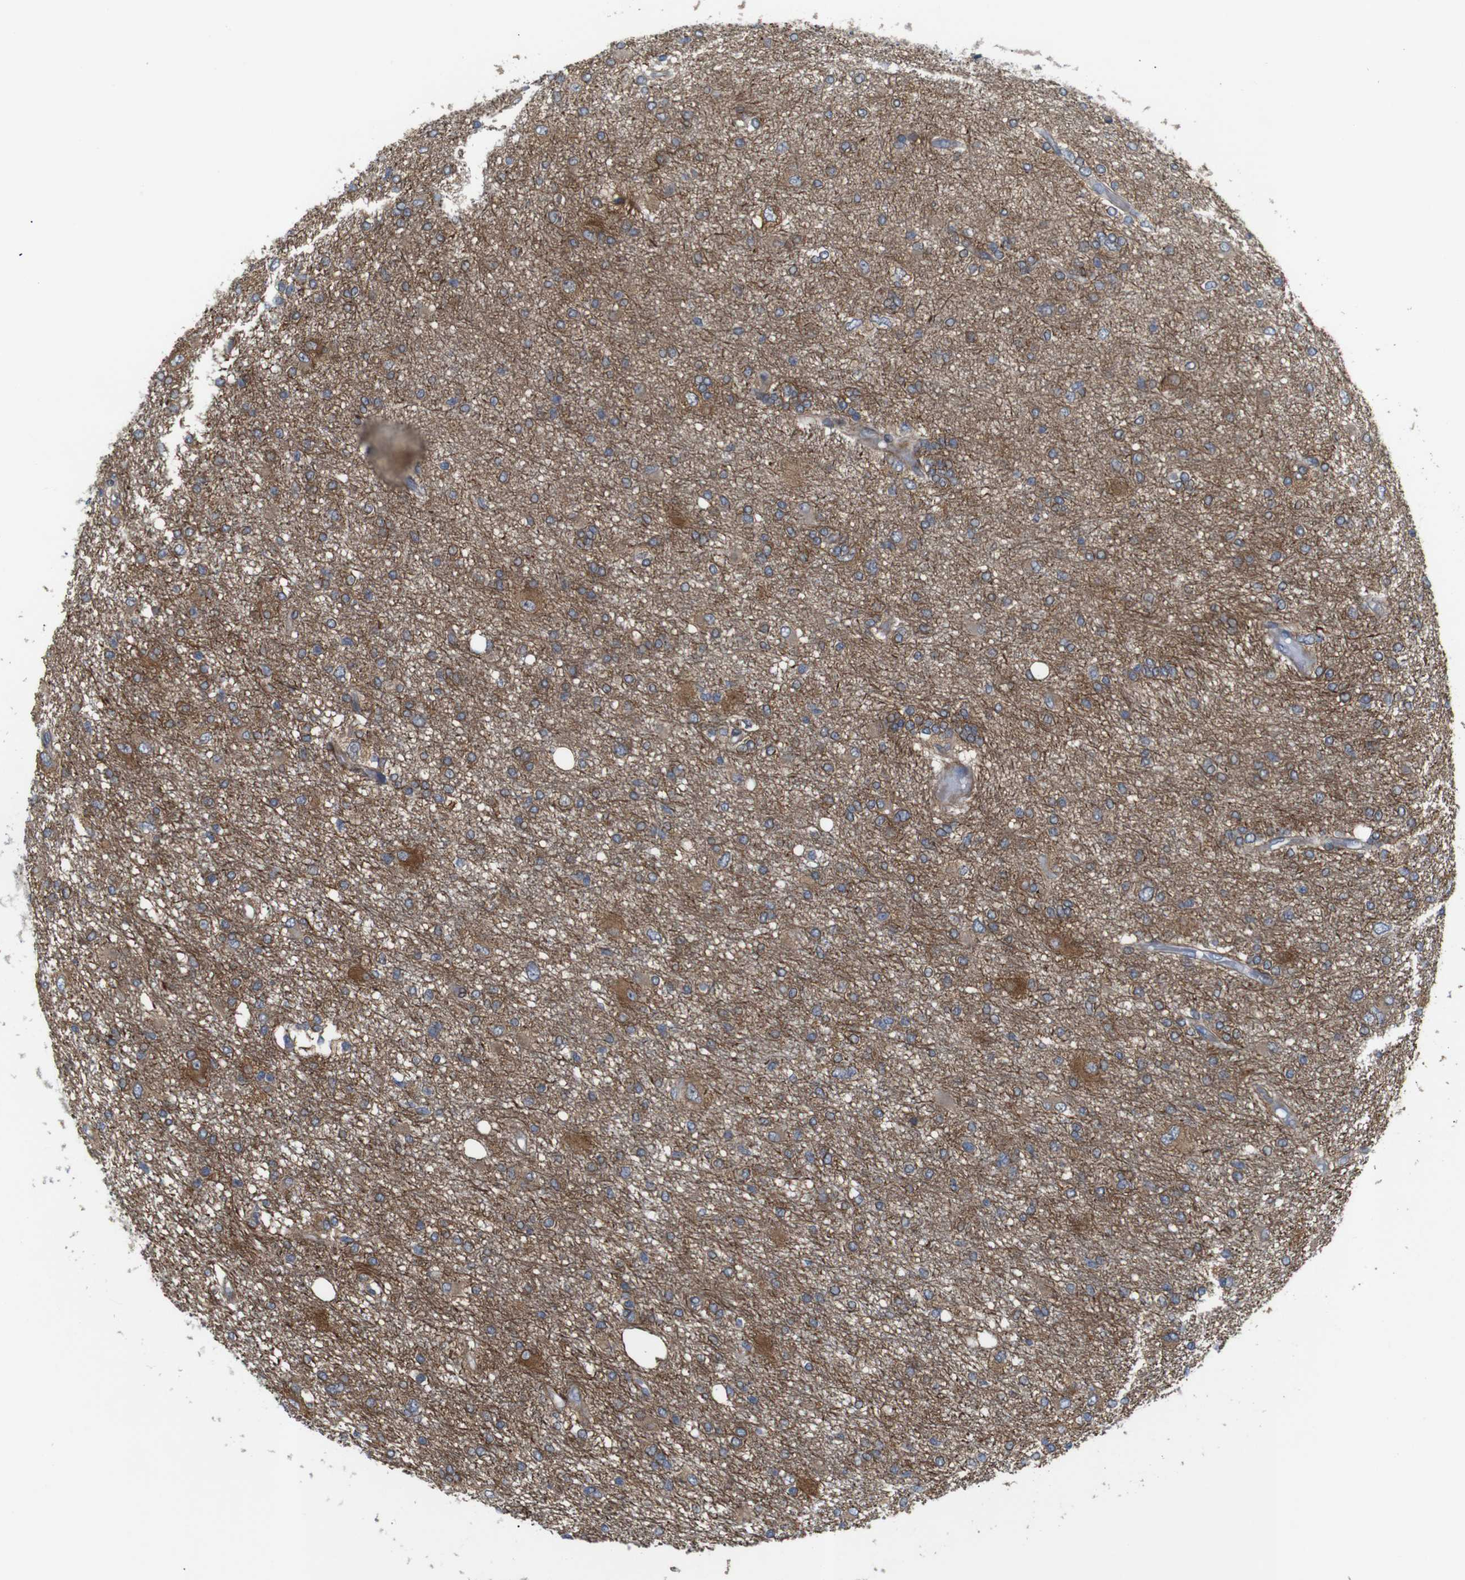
{"staining": {"intensity": "strong", "quantity": "<25%", "location": "cytoplasmic/membranous"}, "tissue": "glioma", "cell_type": "Tumor cells", "image_type": "cancer", "snomed": [{"axis": "morphology", "description": "Glioma, malignant, High grade"}, {"axis": "topography", "description": "Brain"}], "caption": "Glioma was stained to show a protein in brown. There is medium levels of strong cytoplasmic/membranous staining in approximately <25% of tumor cells.", "gene": "P3H2", "patient": {"sex": "female", "age": 59}}